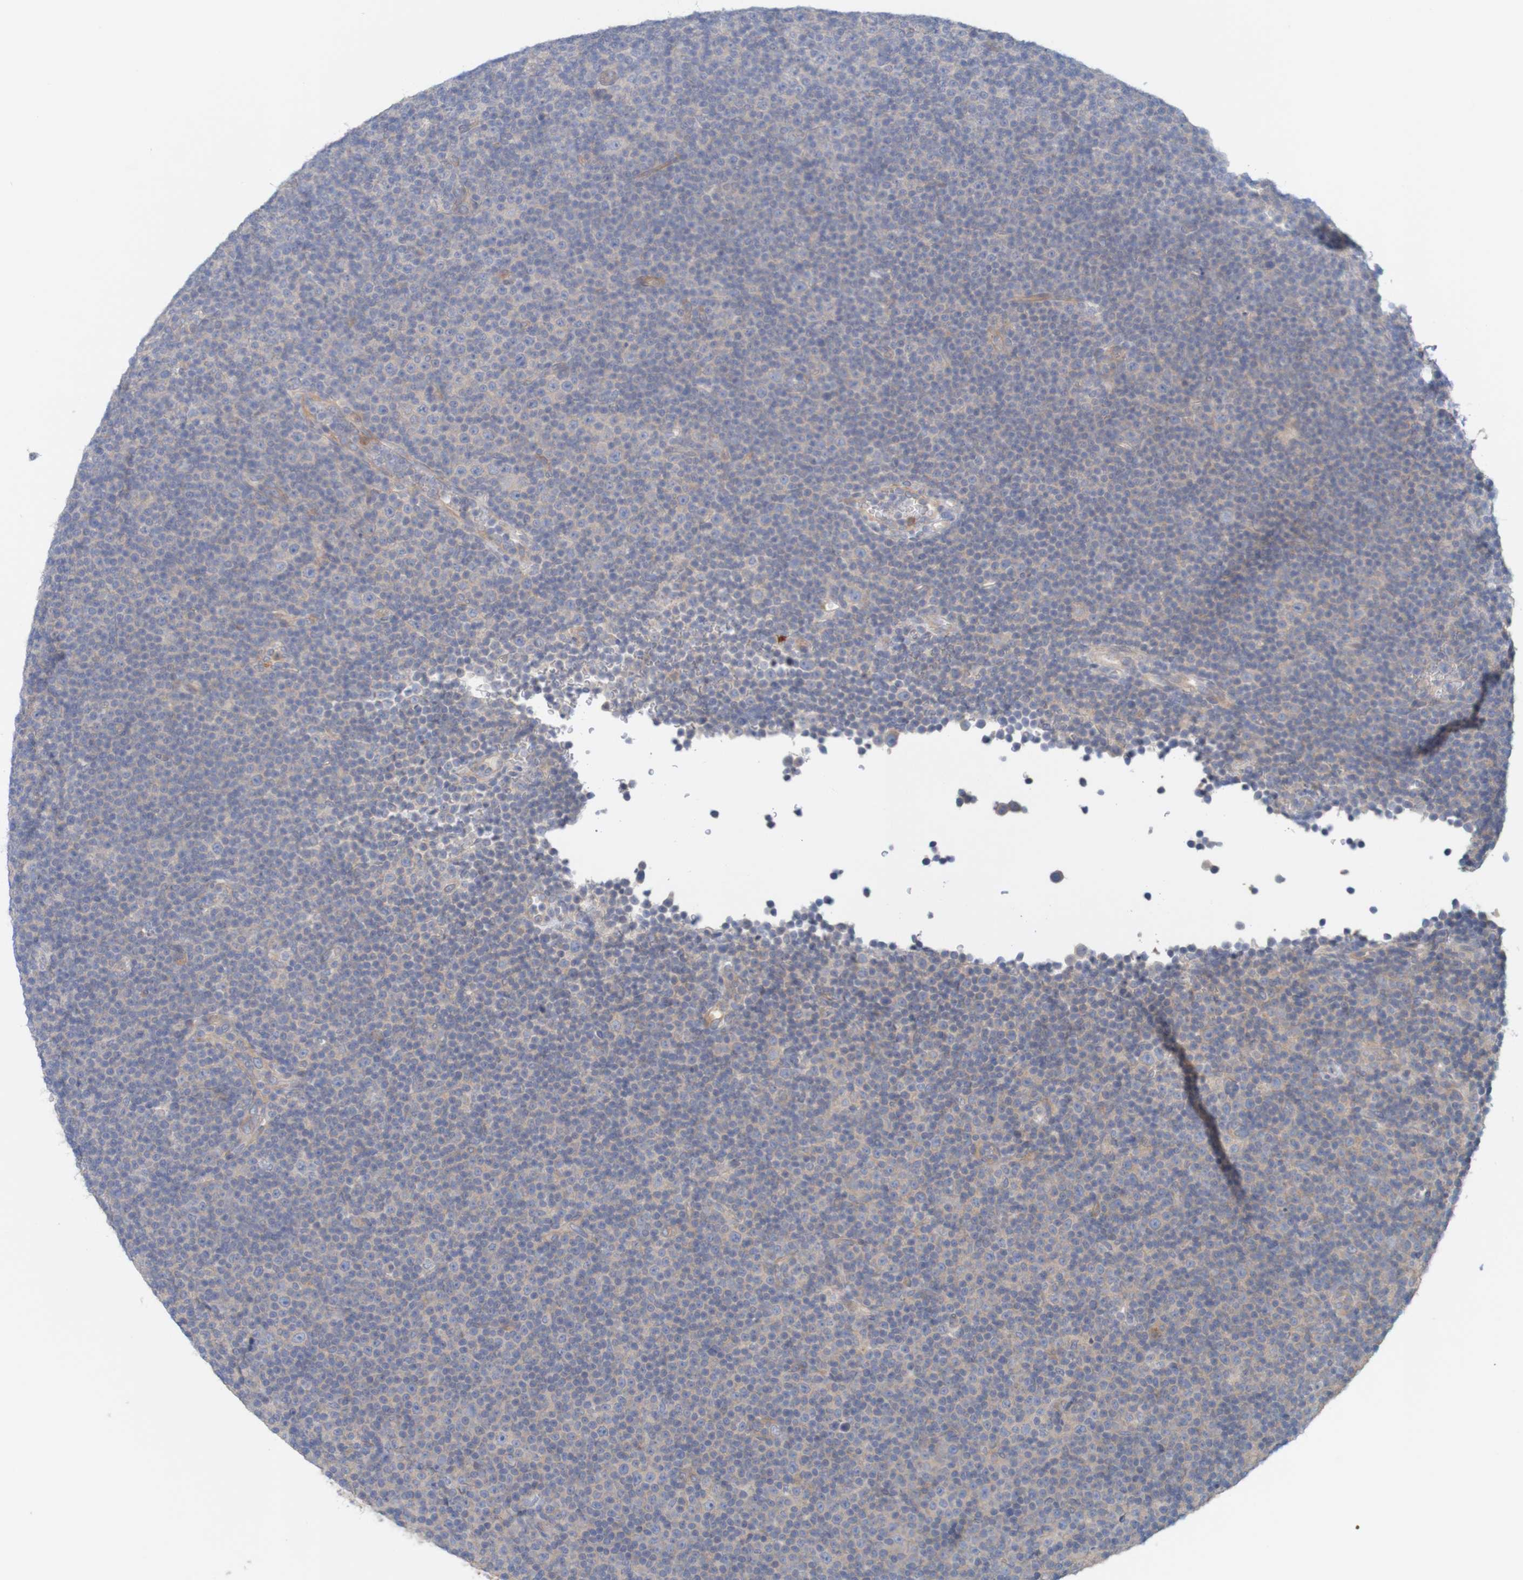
{"staining": {"intensity": "negative", "quantity": "none", "location": "none"}, "tissue": "lymphoma", "cell_type": "Tumor cells", "image_type": "cancer", "snomed": [{"axis": "morphology", "description": "Malignant lymphoma, non-Hodgkin's type, Low grade"}, {"axis": "topography", "description": "Lymph node"}], "caption": "This micrograph is of lymphoma stained with IHC to label a protein in brown with the nuclei are counter-stained blue. There is no expression in tumor cells. (Stains: DAB IHC with hematoxylin counter stain, Microscopy: brightfield microscopy at high magnification).", "gene": "KRT23", "patient": {"sex": "female", "age": 67}}